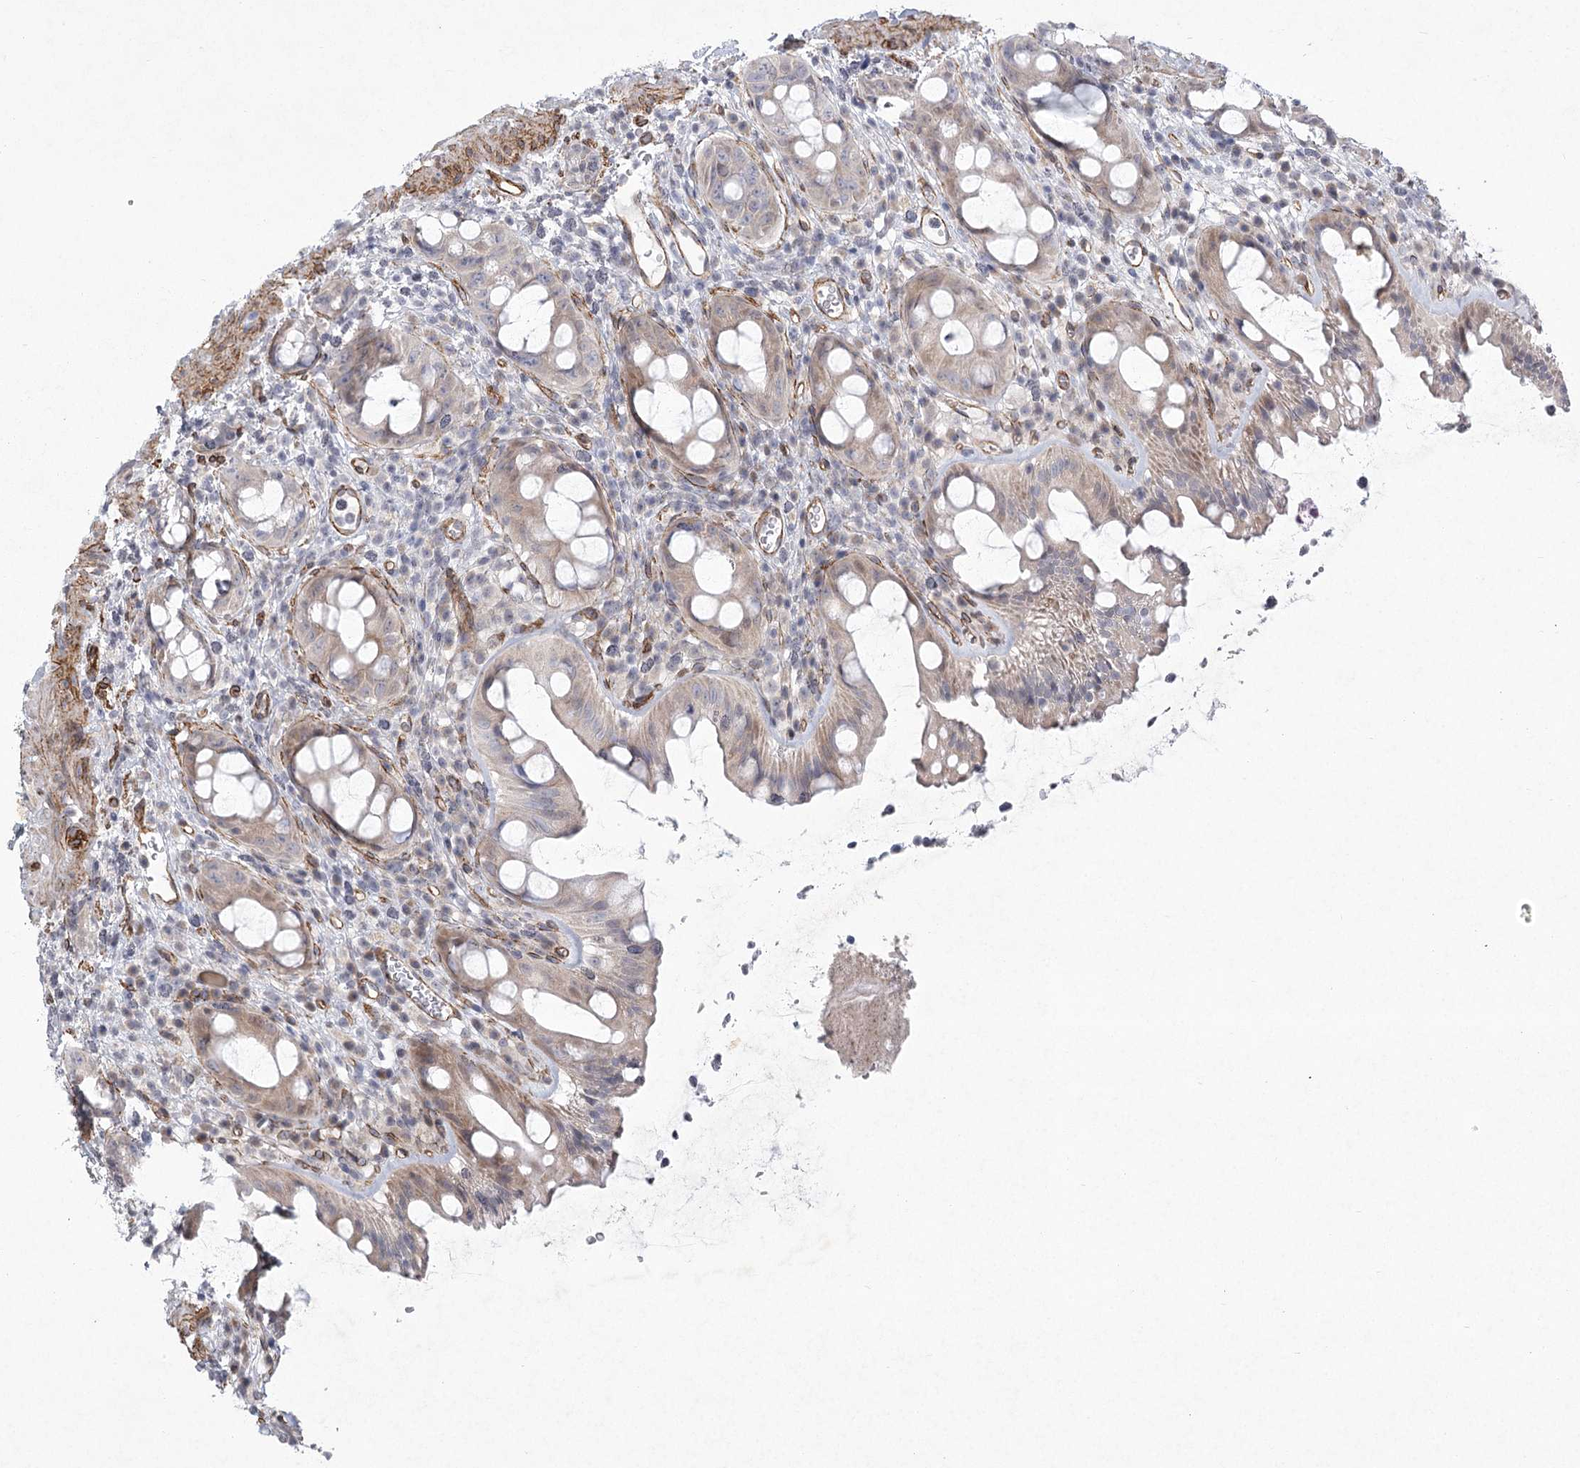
{"staining": {"intensity": "weak", "quantity": "25%-75%", "location": "cytoplasmic/membranous"}, "tissue": "rectum", "cell_type": "Glandular cells", "image_type": "normal", "snomed": [{"axis": "morphology", "description": "Normal tissue, NOS"}, {"axis": "topography", "description": "Rectum"}], "caption": "IHC staining of unremarkable rectum, which exhibits low levels of weak cytoplasmic/membranous positivity in about 25%-75% of glandular cells indicating weak cytoplasmic/membranous protein expression. The staining was performed using DAB (3,3'-diaminobenzidine) (brown) for protein detection and nuclei were counterstained in hematoxylin (blue).", "gene": "MEPE", "patient": {"sex": "female", "age": 57}}